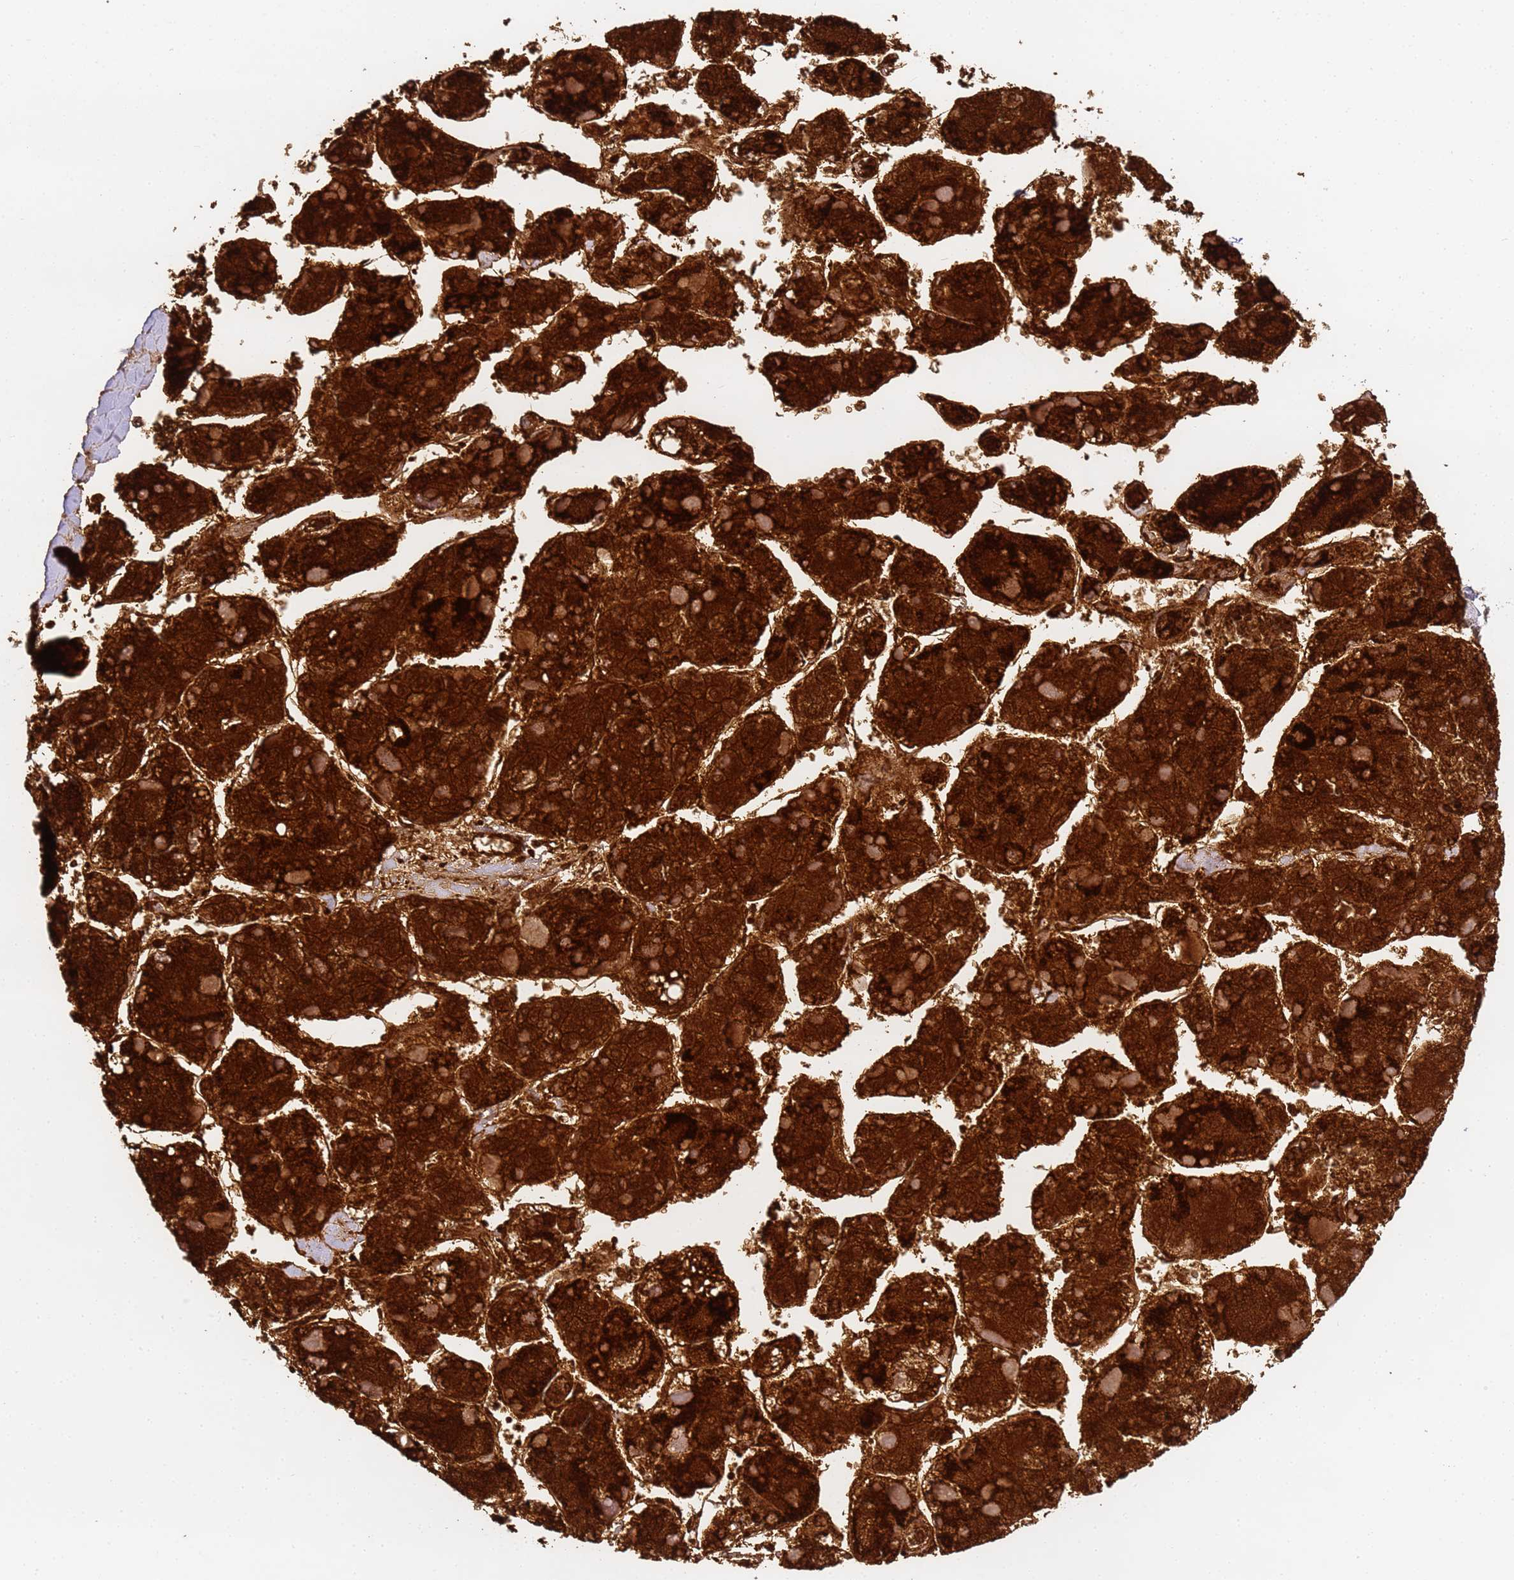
{"staining": {"intensity": "strong", "quantity": ">75%", "location": "cytoplasmic/membranous"}, "tissue": "liver cancer", "cell_type": "Tumor cells", "image_type": "cancer", "snomed": [{"axis": "morphology", "description": "Carcinoma, Hepatocellular, NOS"}, {"axis": "topography", "description": "Liver"}], "caption": "The micrograph shows staining of liver cancer (hepatocellular carcinoma), revealing strong cytoplasmic/membranous protein expression (brown color) within tumor cells. Immunohistochemistry stains the protein in brown and the nuclei are stained blue.", "gene": "HSPE1", "patient": {"sex": "female", "age": 73}}